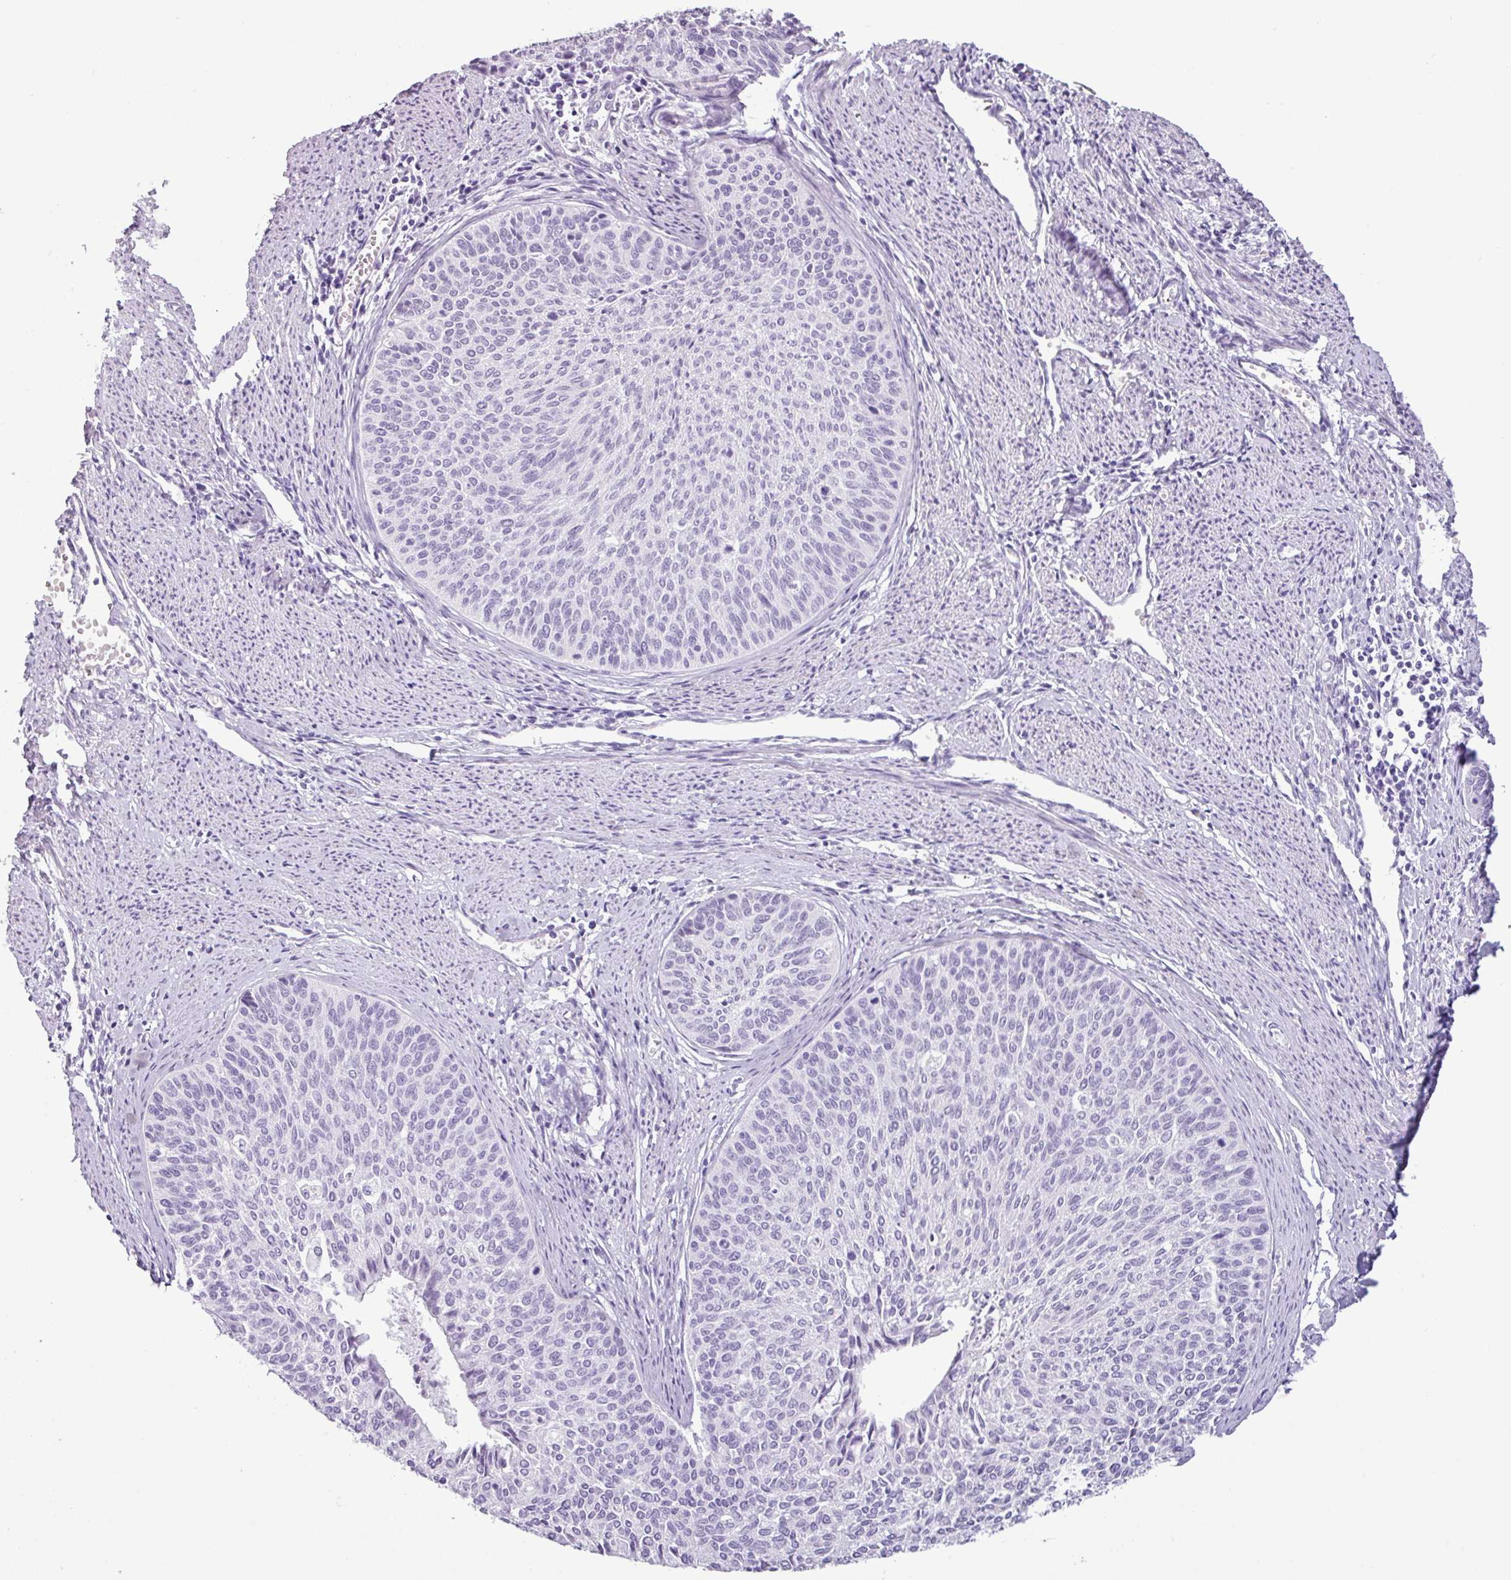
{"staining": {"intensity": "negative", "quantity": "none", "location": "none"}, "tissue": "cervical cancer", "cell_type": "Tumor cells", "image_type": "cancer", "snomed": [{"axis": "morphology", "description": "Squamous cell carcinoma, NOS"}, {"axis": "topography", "description": "Cervix"}], "caption": "High power microscopy photomicrograph of an immunohistochemistry image of cervical cancer (squamous cell carcinoma), revealing no significant staining in tumor cells.", "gene": "SCT", "patient": {"sex": "female", "age": 55}}